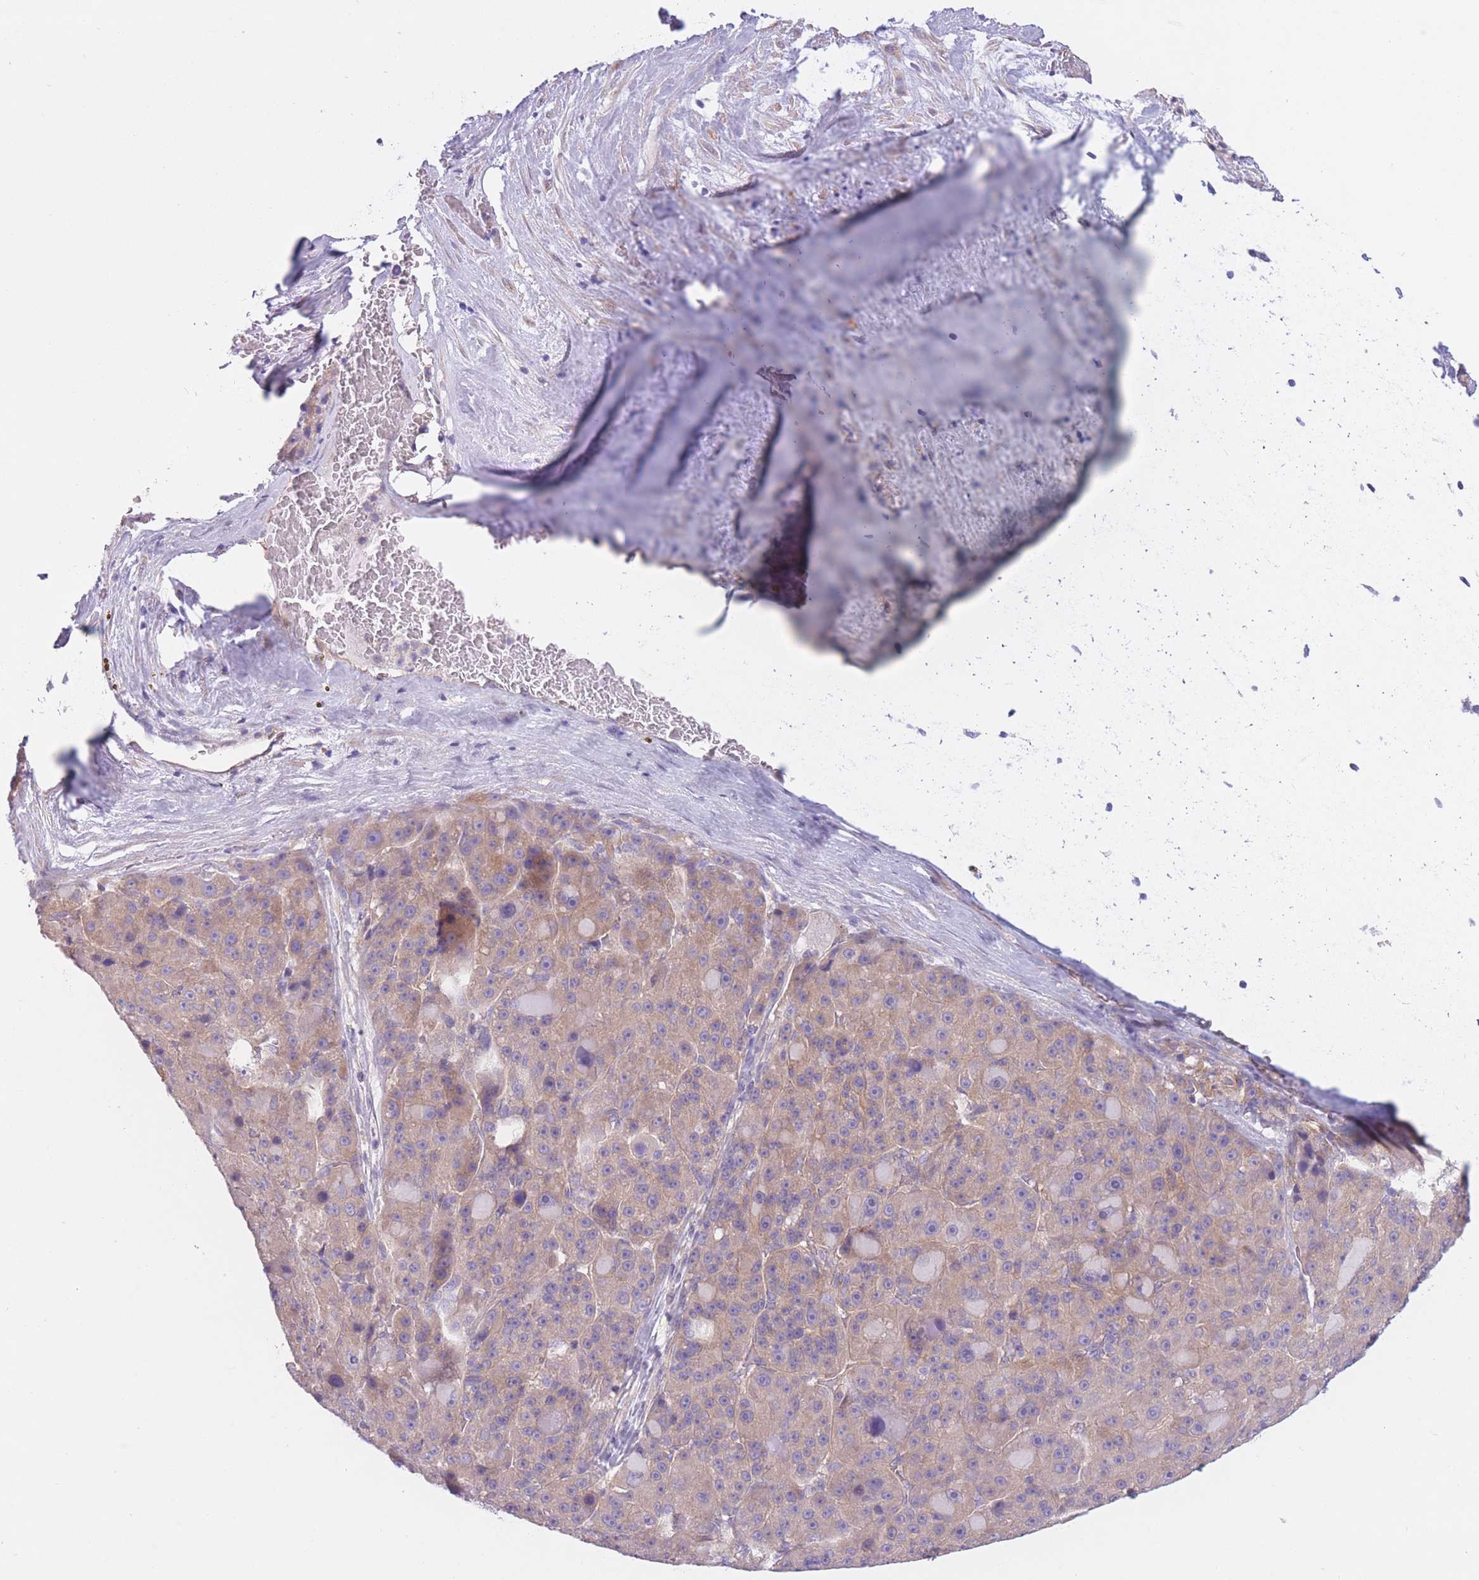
{"staining": {"intensity": "moderate", "quantity": ">75%", "location": "cytoplasmic/membranous"}, "tissue": "liver cancer", "cell_type": "Tumor cells", "image_type": "cancer", "snomed": [{"axis": "morphology", "description": "Carcinoma, Hepatocellular, NOS"}, {"axis": "topography", "description": "Liver"}], "caption": "A brown stain highlights moderate cytoplasmic/membranous staining of a protein in human hepatocellular carcinoma (liver) tumor cells. (Stains: DAB (3,3'-diaminobenzidine) in brown, nuclei in blue, Microscopy: brightfield microscopy at high magnification).", "gene": "SERPINB3", "patient": {"sex": "male", "age": 76}}